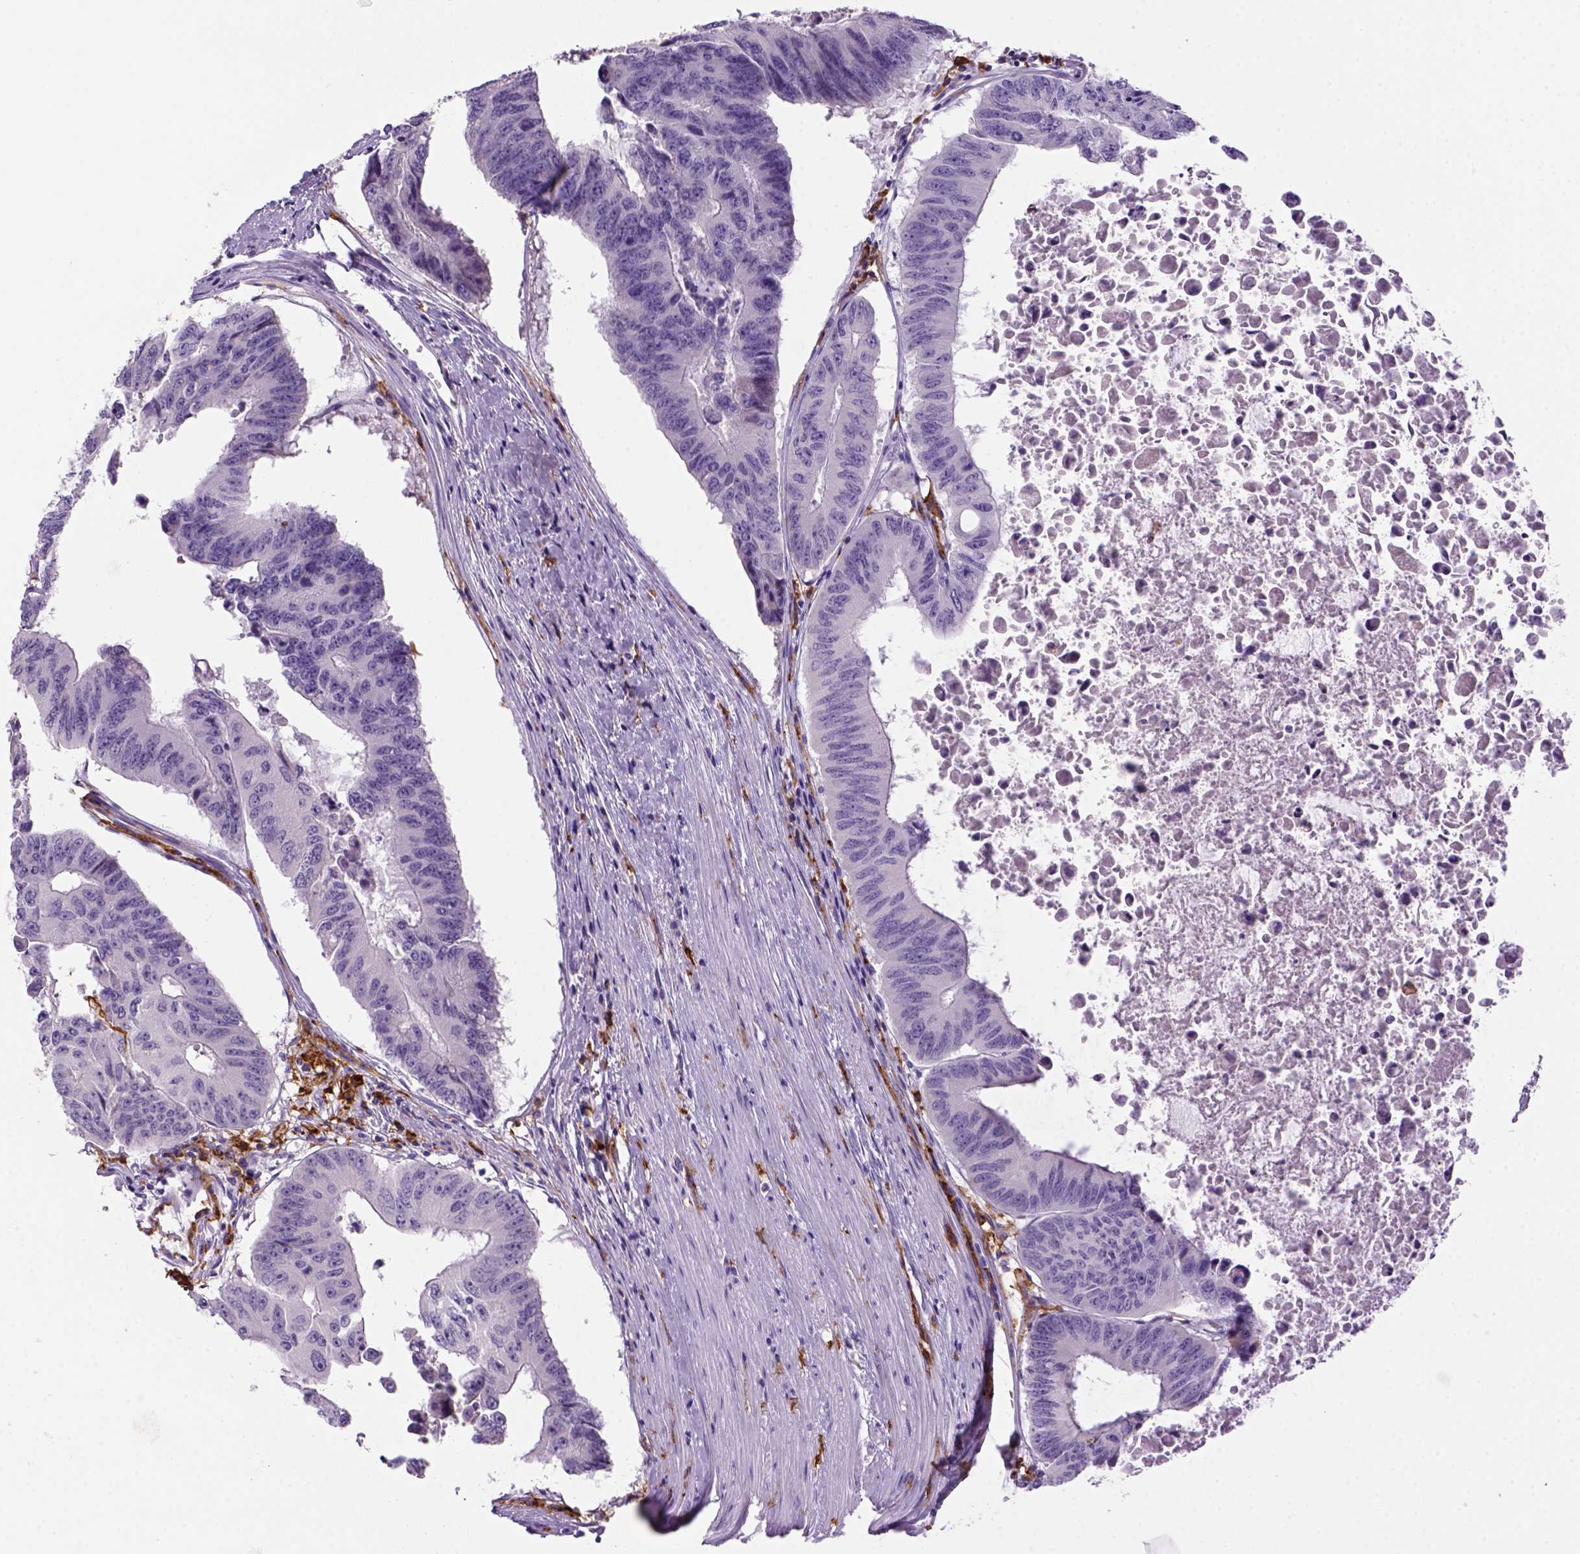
{"staining": {"intensity": "negative", "quantity": "none", "location": "none"}, "tissue": "colorectal cancer", "cell_type": "Tumor cells", "image_type": "cancer", "snomed": [{"axis": "morphology", "description": "Adenocarcinoma, NOS"}, {"axis": "topography", "description": "Rectum"}], "caption": "Micrograph shows no protein expression in tumor cells of colorectal cancer tissue.", "gene": "CD14", "patient": {"sex": "male", "age": 59}}